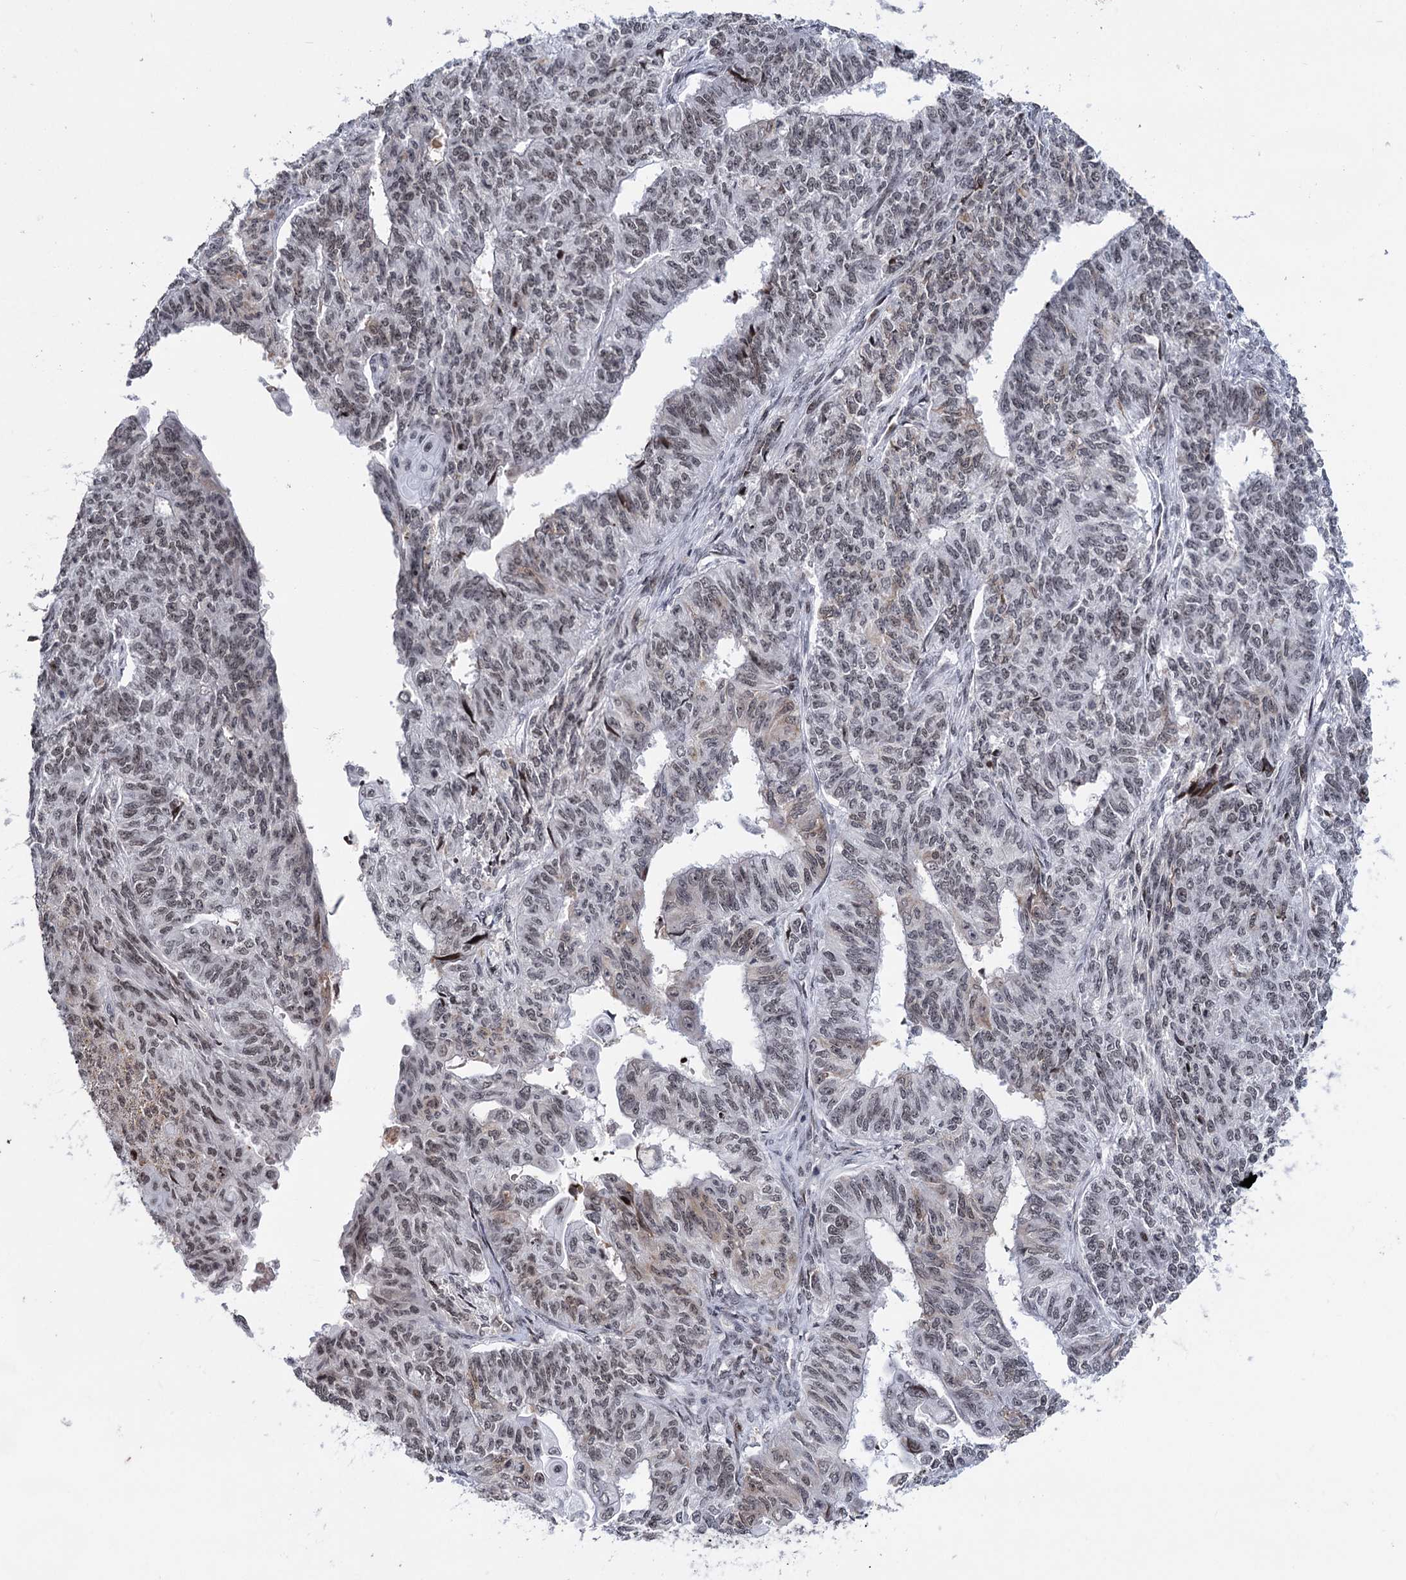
{"staining": {"intensity": "weak", "quantity": "<25%", "location": "nuclear"}, "tissue": "endometrial cancer", "cell_type": "Tumor cells", "image_type": "cancer", "snomed": [{"axis": "morphology", "description": "Adenocarcinoma, NOS"}, {"axis": "topography", "description": "Endometrium"}], "caption": "Adenocarcinoma (endometrial) stained for a protein using immunohistochemistry (IHC) exhibits no expression tumor cells.", "gene": "ZCCHC10", "patient": {"sex": "female", "age": 80}}